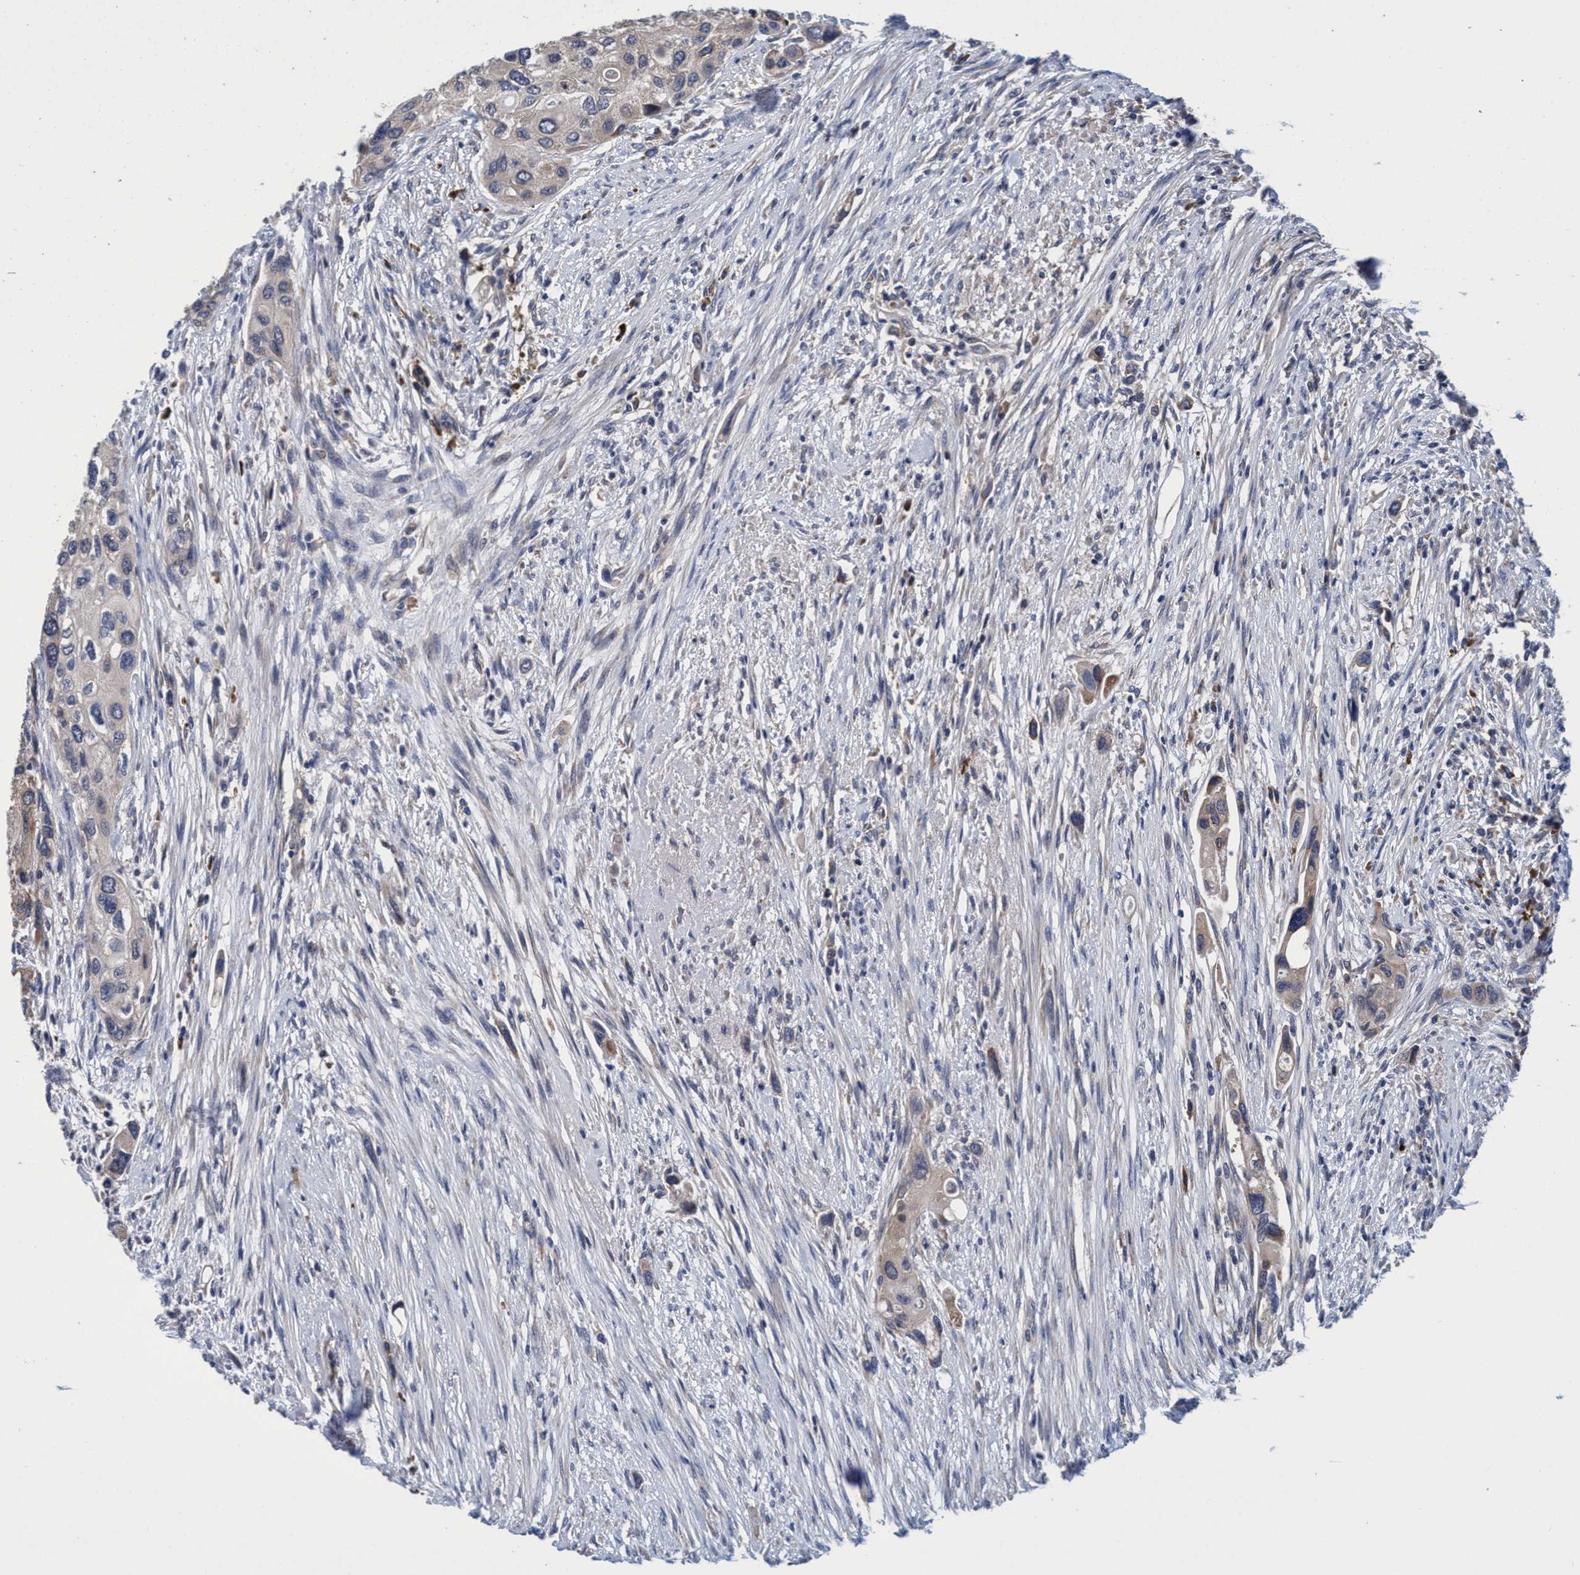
{"staining": {"intensity": "weak", "quantity": "<25%", "location": "cytoplasmic/membranous"}, "tissue": "urothelial cancer", "cell_type": "Tumor cells", "image_type": "cancer", "snomed": [{"axis": "morphology", "description": "Urothelial carcinoma, High grade"}, {"axis": "topography", "description": "Urinary bladder"}], "caption": "A high-resolution histopathology image shows IHC staining of urothelial cancer, which exhibits no significant staining in tumor cells.", "gene": "CALCOCO2", "patient": {"sex": "female", "age": 56}}